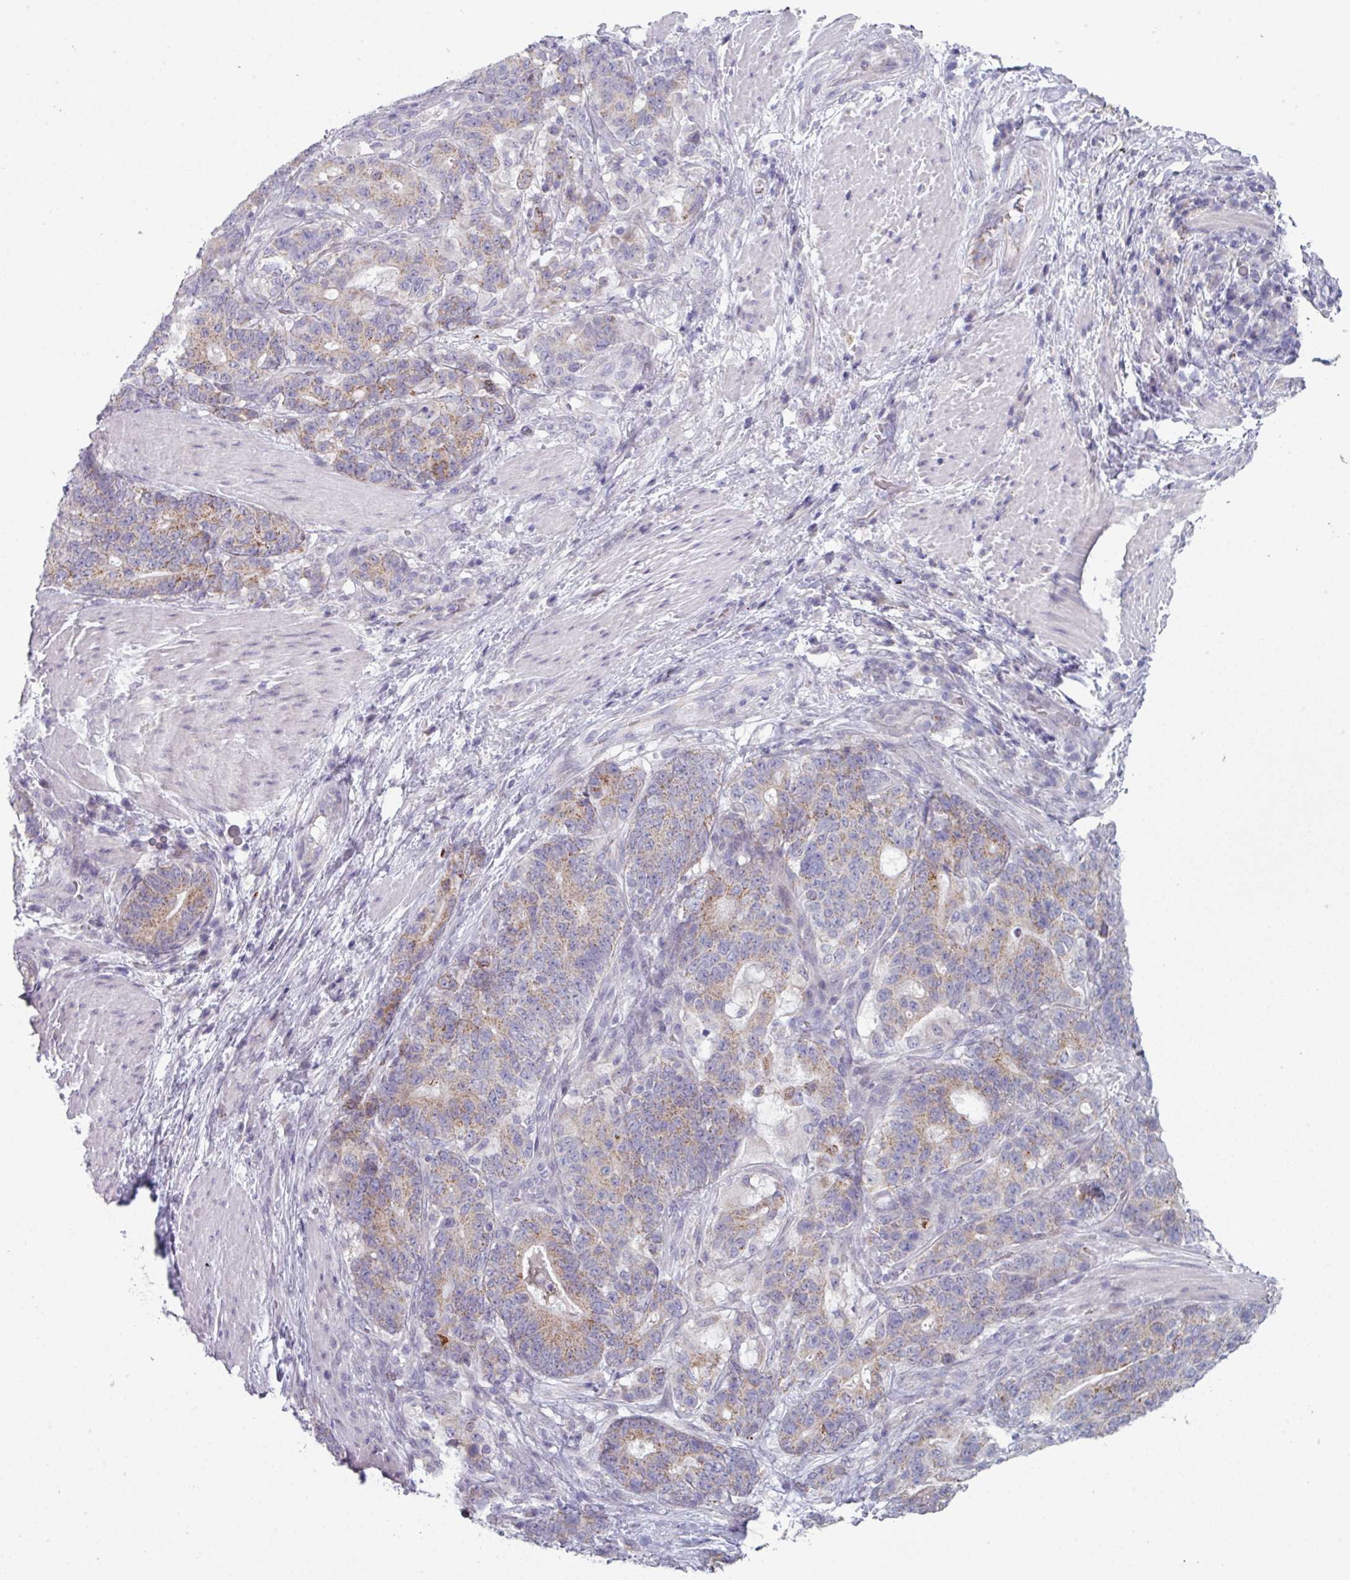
{"staining": {"intensity": "weak", "quantity": ">75%", "location": "cytoplasmic/membranous"}, "tissue": "stomach cancer", "cell_type": "Tumor cells", "image_type": "cancer", "snomed": [{"axis": "morphology", "description": "Normal tissue, NOS"}, {"axis": "morphology", "description": "Adenocarcinoma, NOS"}, {"axis": "topography", "description": "Stomach"}], "caption": "A photomicrograph of human stomach cancer (adenocarcinoma) stained for a protein reveals weak cytoplasmic/membranous brown staining in tumor cells. The staining is performed using DAB (3,3'-diaminobenzidine) brown chromogen to label protein expression. The nuclei are counter-stained blue using hematoxylin.", "gene": "ZNF615", "patient": {"sex": "female", "age": 64}}